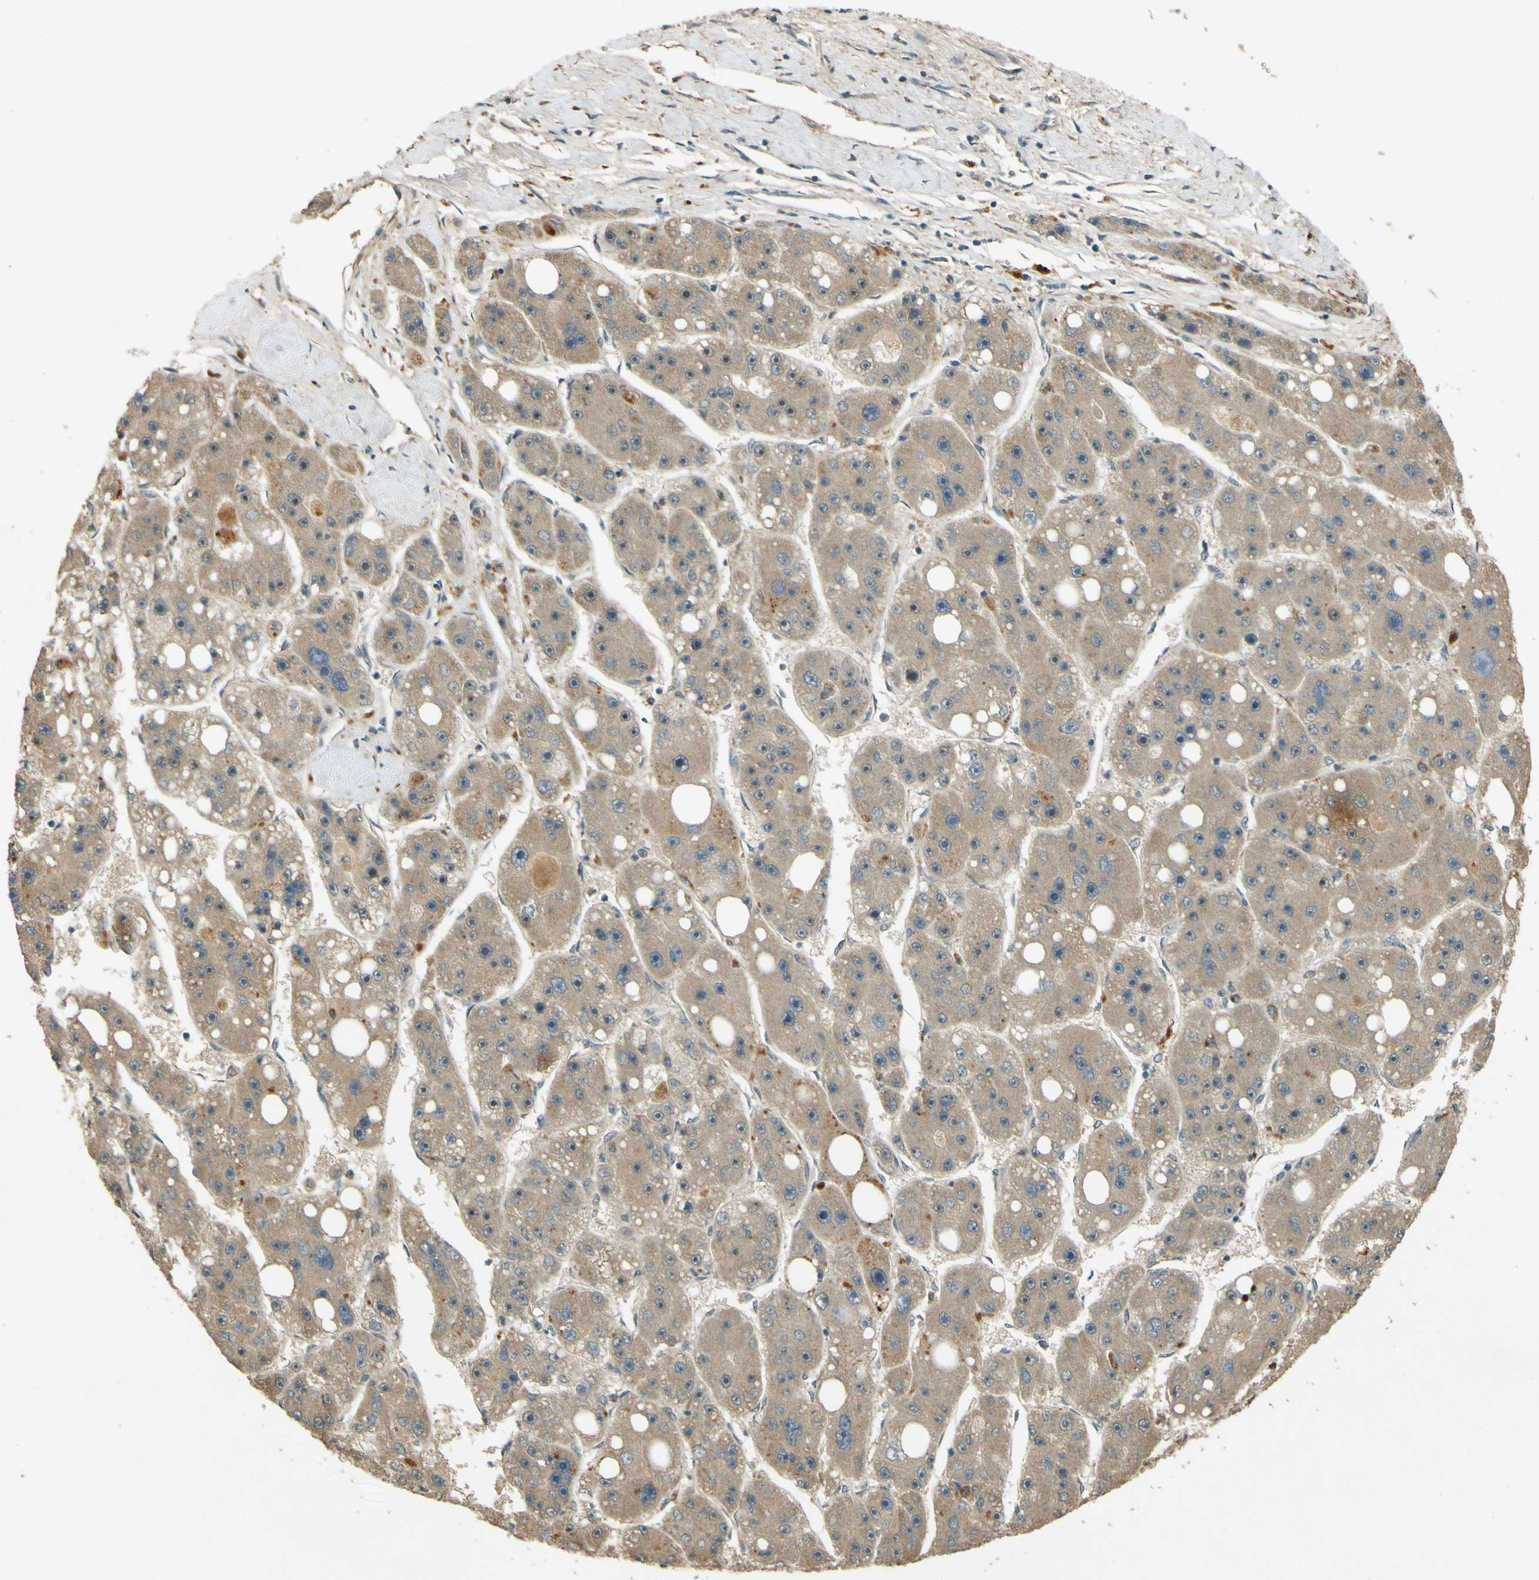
{"staining": {"intensity": "weak", "quantity": ">75%", "location": "cytoplasmic/membranous"}, "tissue": "liver cancer", "cell_type": "Tumor cells", "image_type": "cancer", "snomed": [{"axis": "morphology", "description": "Carcinoma, Hepatocellular, NOS"}, {"axis": "topography", "description": "Liver"}], "caption": "Liver hepatocellular carcinoma was stained to show a protein in brown. There is low levels of weak cytoplasmic/membranous expression in approximately >75% of tumor cells.", "gene": "MPDZ", "patient": {"sex": "female", "age": 61}}